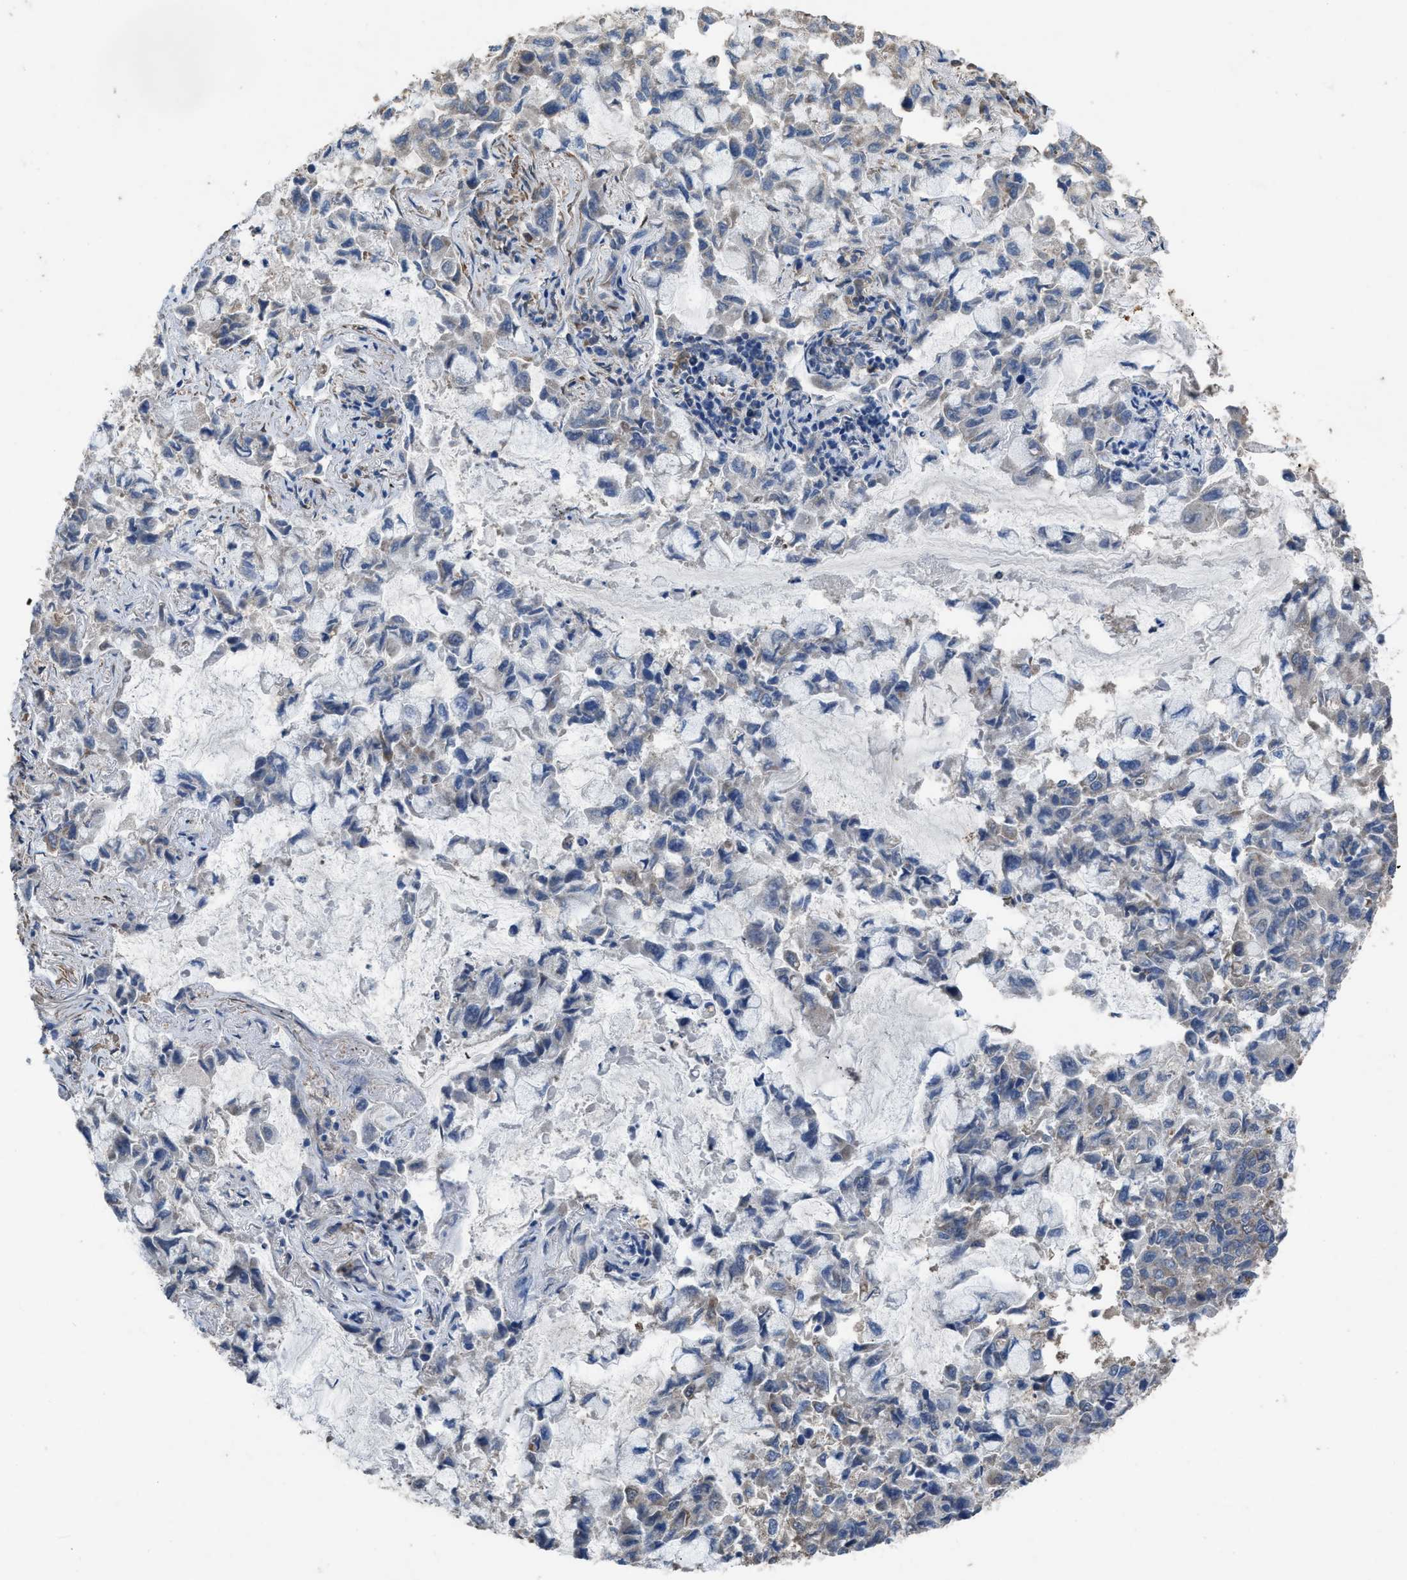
{"staining": {"intensity": "negative", "quantity": "none", "location": "none"}, "tissue": "lung cancer", "cell_type": "Tumor cells", "image_type": "cancer", "snomed": [{"axis": "morphology", "description": "Adenocarcinoma, NOS"}, {"axis": "topography", "description": "Lung"}], "caption": "Image shows no protein staining in tumor cells of adenocarcinoma (lung) tissue. Brightfield microscopy of immunohistochemistry stained with DAB (brown) and hematoxylin (blue), captured at high magnification.", "gene": "ARL6", "patient": {"sex": "male", "age": 64}}